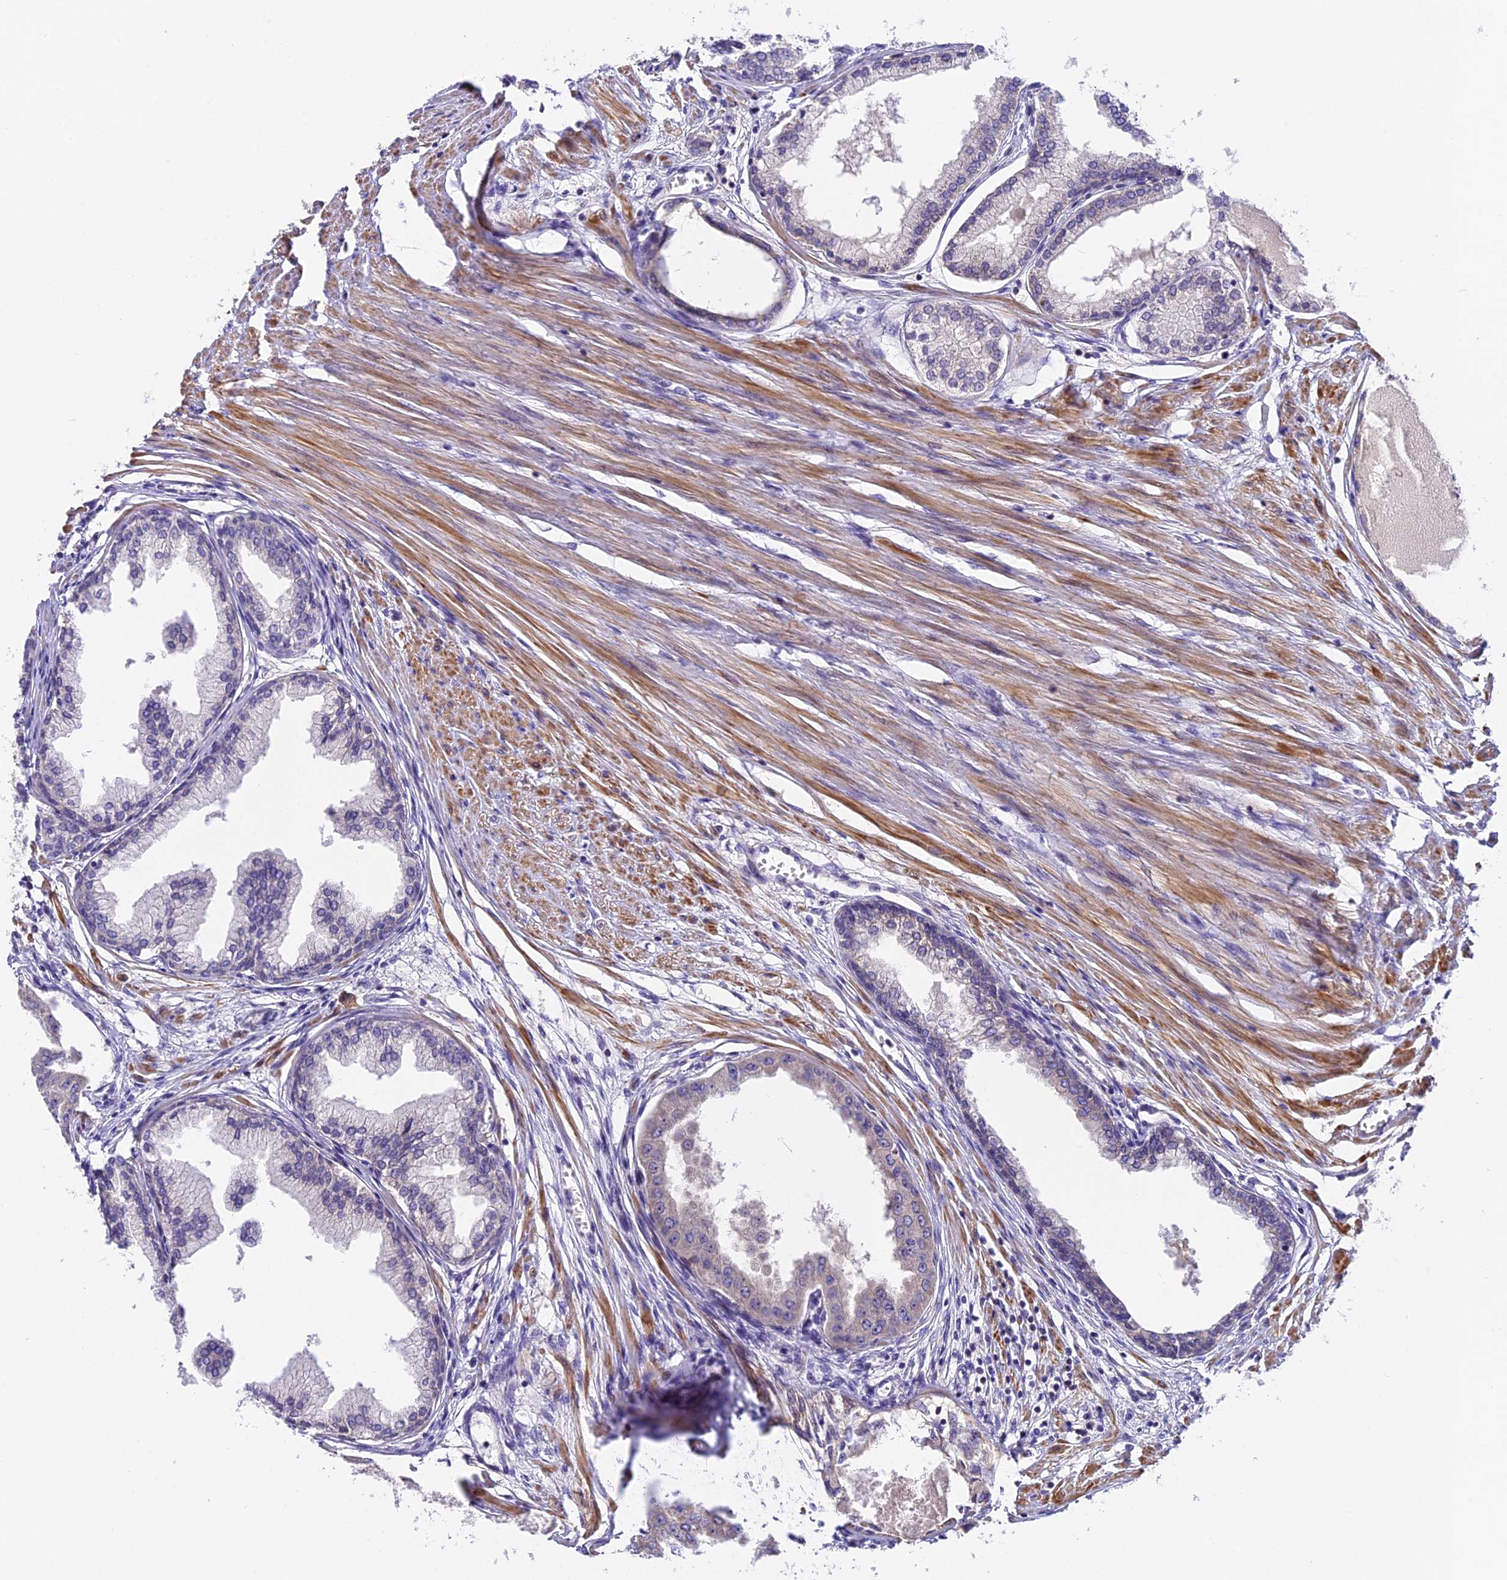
{"staining": {"intensity": "negative", "quantity": "none", "location": "none"}, "tissue": "prostate cancer", "cell_type": "Tumor cells", "image_type": "cancer", "snomed": [{"axis": "morphology", "description": "Adenocarcinoma, Low grade"}, {"axis": "topography", "description": "Prostate"}], "caption": "A histopathology image of prostate cancer stained for a protein demonstrates no brown staining in tumor cells.", "gene": "FAM98C", "patient": {"sex": "male", "age": 63}}